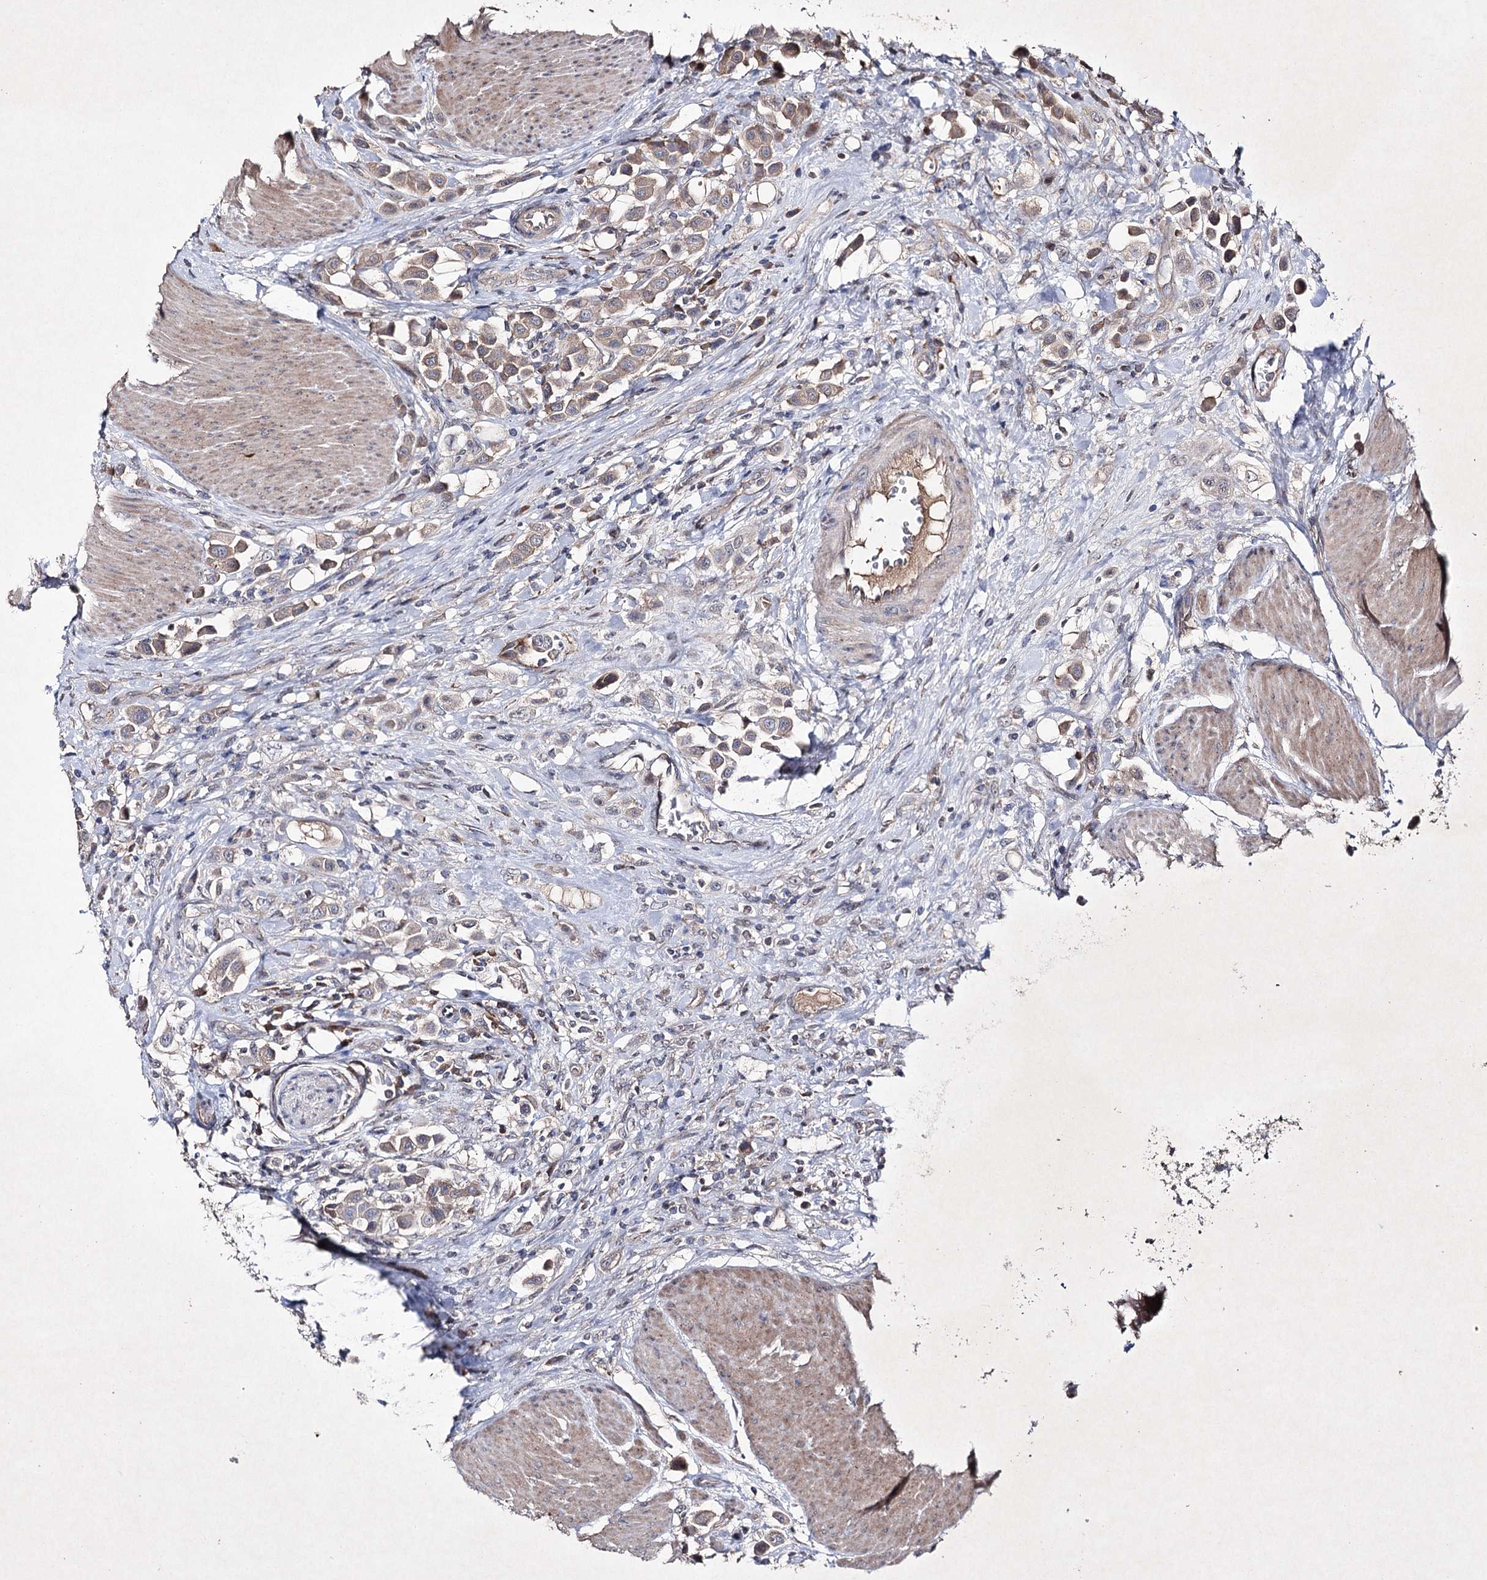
{"staining": {"intensity": "weak", "quantity": "25%-75%", "location": "cytoplasmic/membranous"}, "tissue": "urothelial cancer", "cell_type": "Tumor cells", "image_type": "cancer", "snomed": [{"axis": "morphology", "description": "Urothelial carcinoma, High grade"}, {"axis": "topography", "description": "Urinary bladder"}], "caption": "An image showing weak cytoplasmic/membranous positivity in approximately 25%-75% of tumor cells in urothelial cancer, as visualized by brown immunohistochemical staining.", "gene": "SEMA4G", "patient": {"sex": "male", "age": 50}}